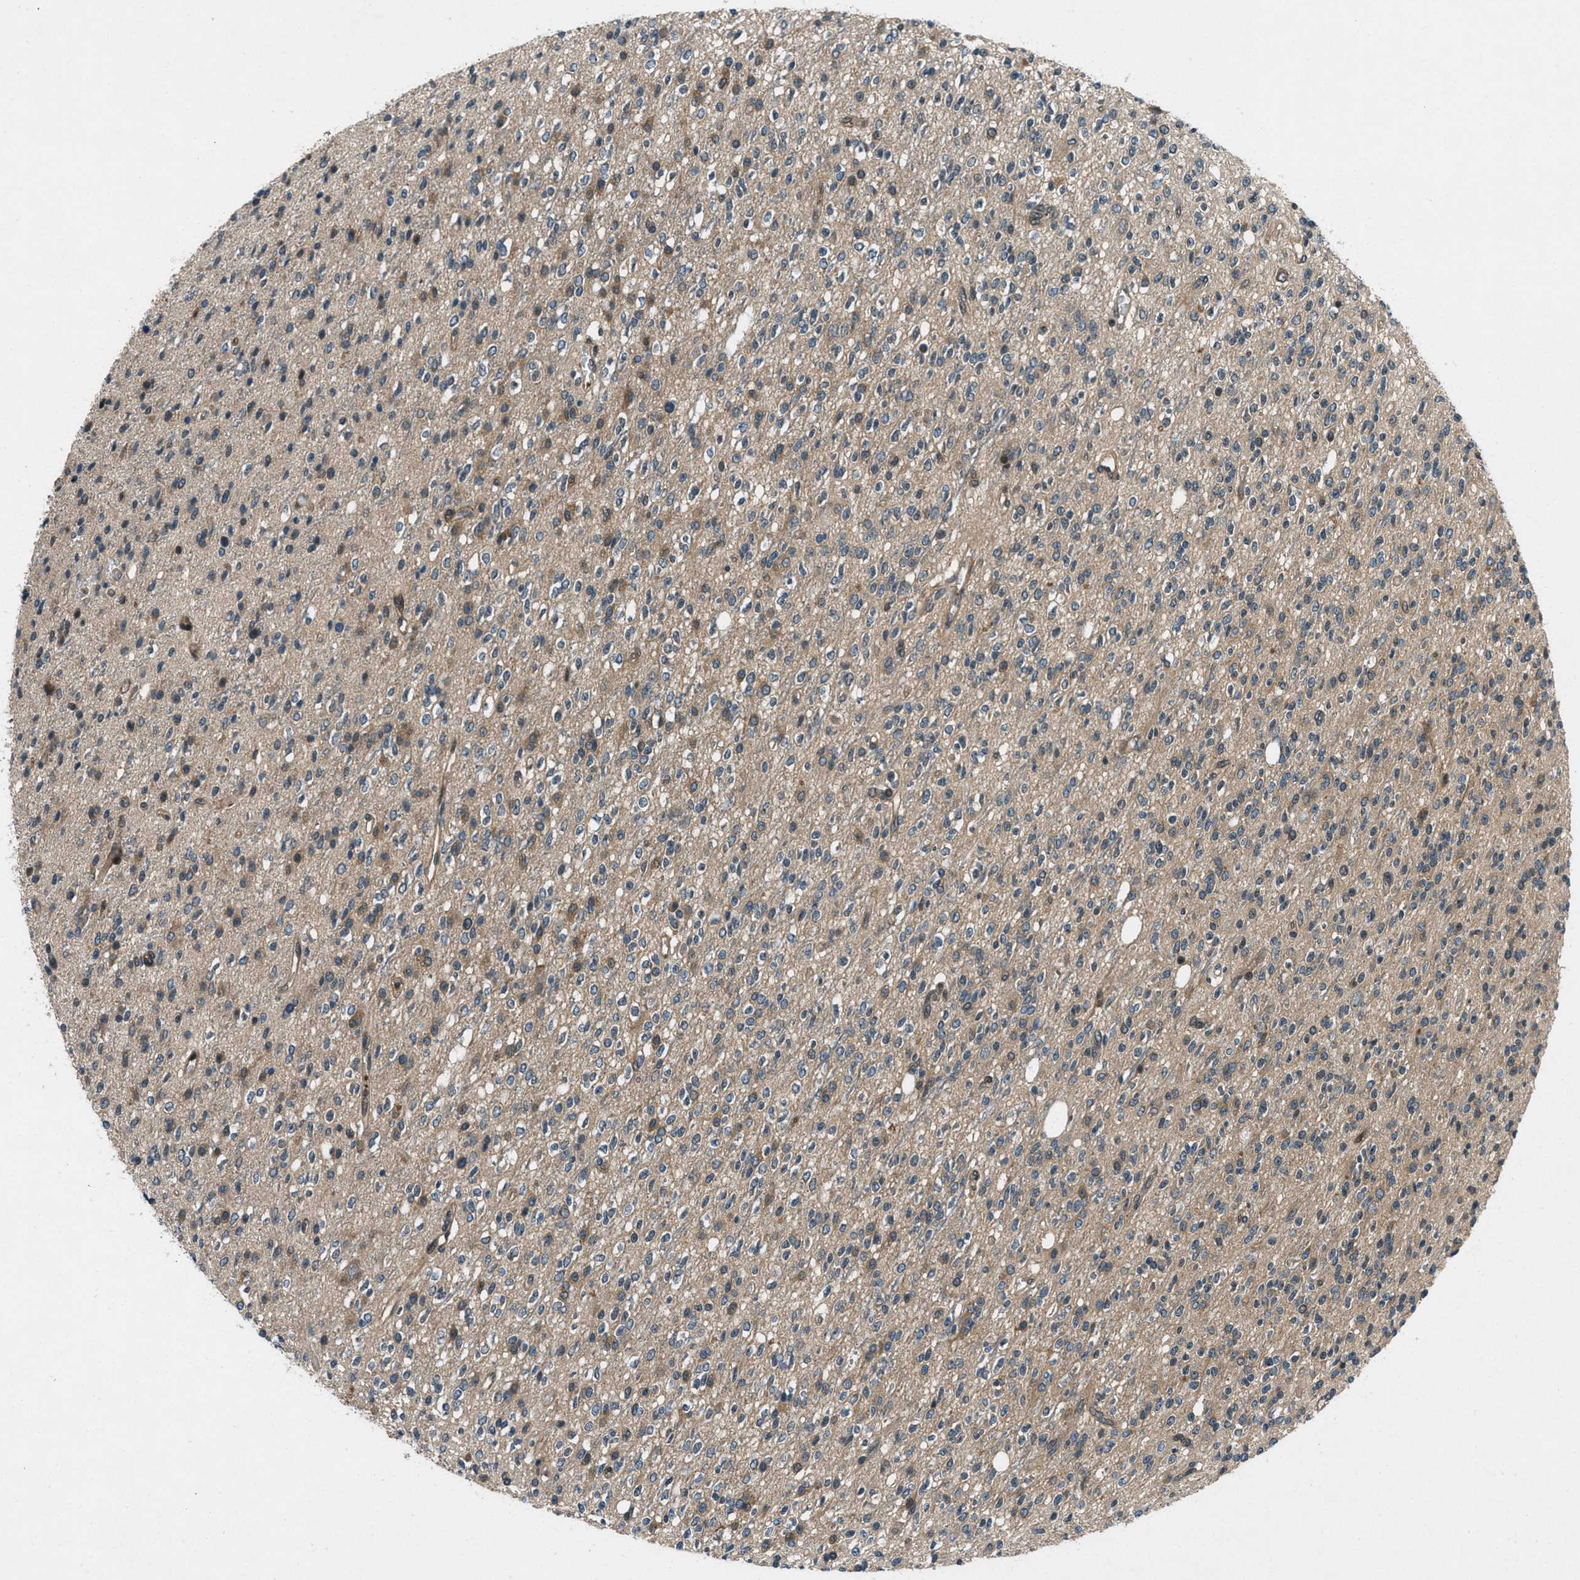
{"staining": {"intensity": "moderate", "quantity": ">75%", "location": "cytoplasmic/membranous"}, "tissue": "glioma", "cell_type": "Tumor cells", "image_type": "cancer", "snomed": [{"axis": "morphology", "description": "Glioma, malignant, High grade"}, {"axis": "topography", "description": "Brain"}], "caption": "Moderate cytoplasmic/membranous positivity is present in approximately >75% of tumor cells in glioma.", "gene": "EPSTI1", "patient": {"sex": "male", "age": 34}}